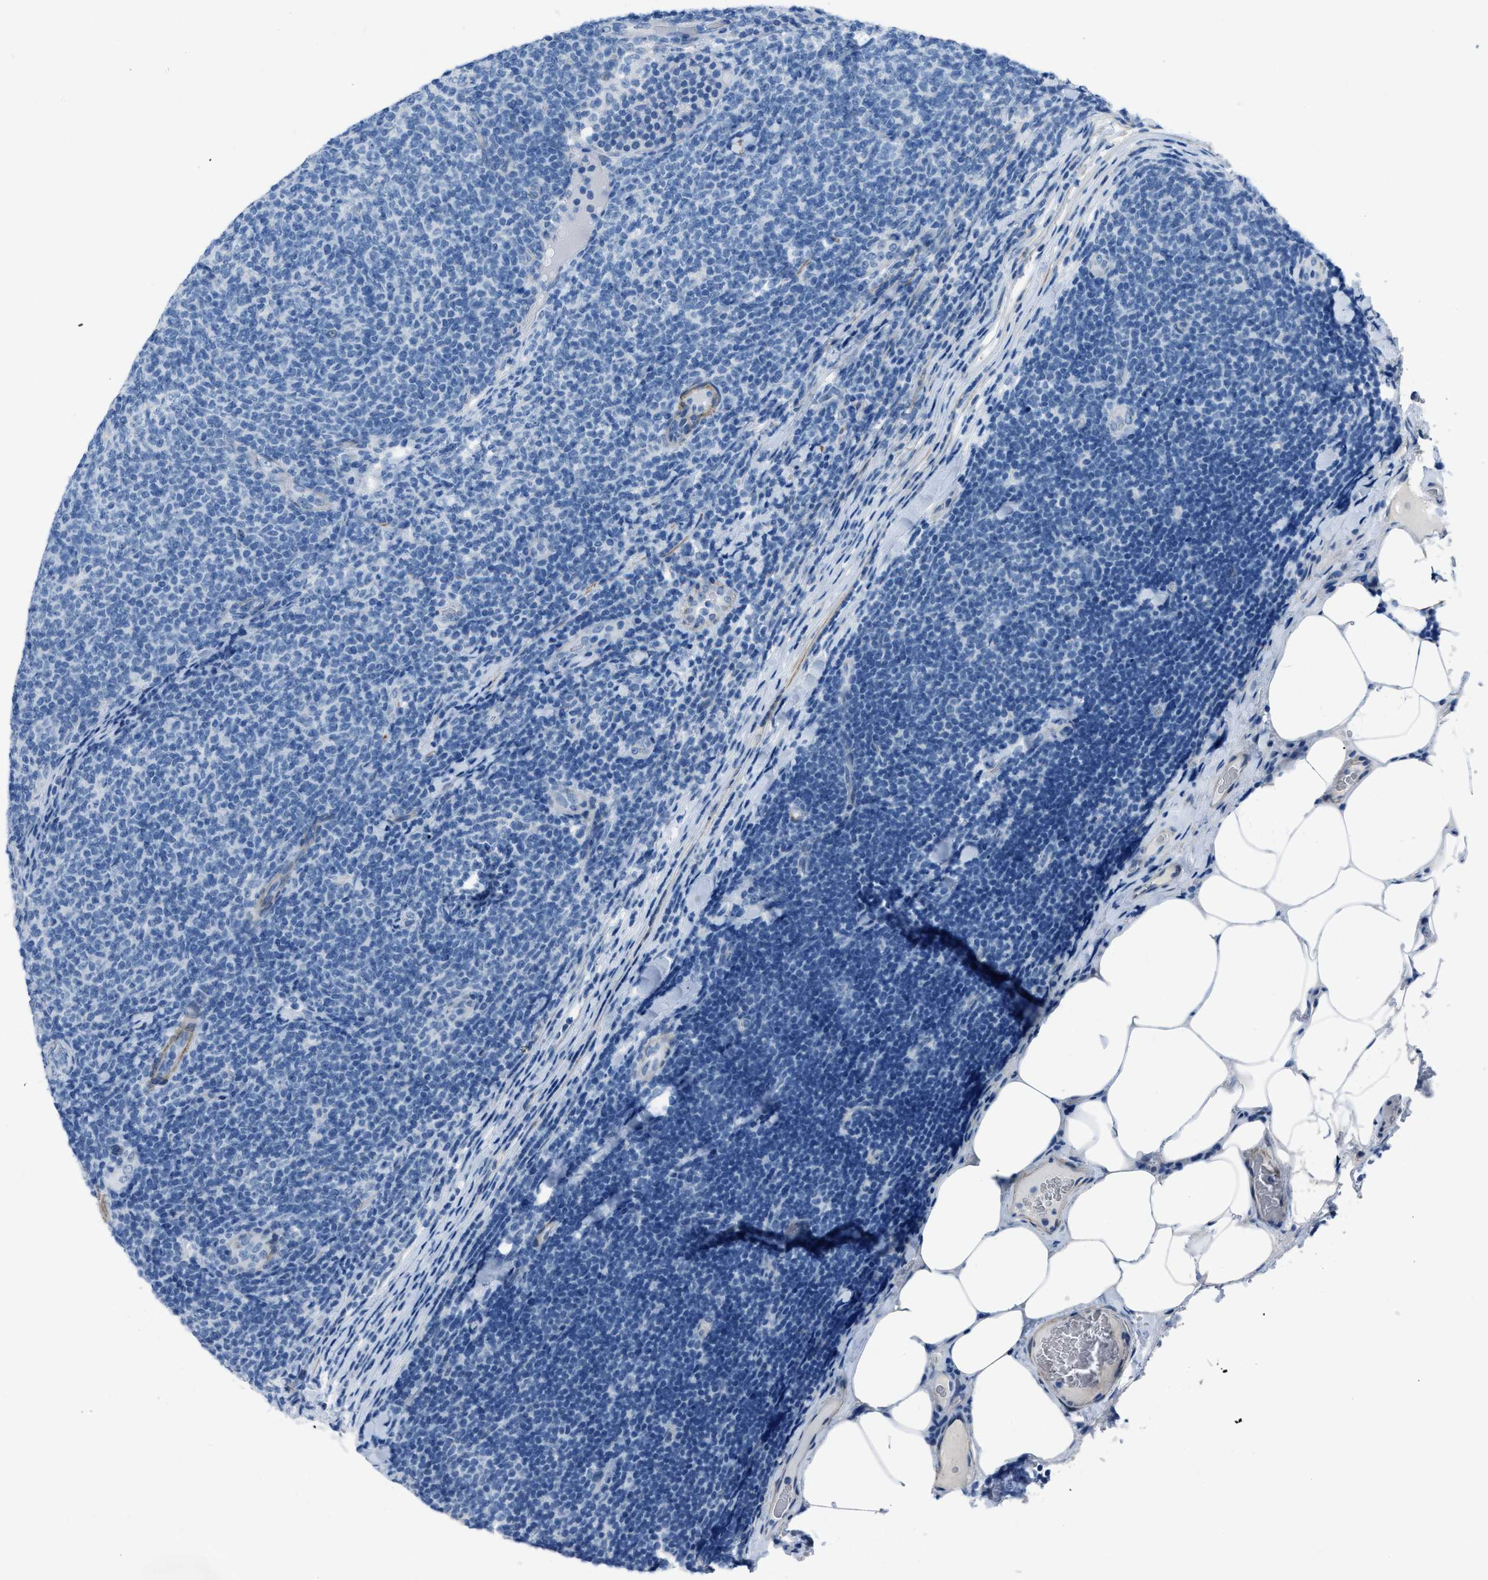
{"staining": {"intensity": "negative", "quantity": "none", "location": "none"}, "tissue": "lymphoma", "cell_type": "Tumor cells", "image_type": "cancer", "snomed": [{"axis": "morphology", "description": "Malignant lymphoma, non-Hodgkin's type, Low grade"}, {"axis": "topography", "description": "Lymph node"}], "caption": "Immunohistochemical staining of low-grade malignant lymphoma, non-Hodgkin's type shows no significant positivity in tumor cells.", "gene": "SPATC1L", "patient": {"sex": "male", "age": 66}}